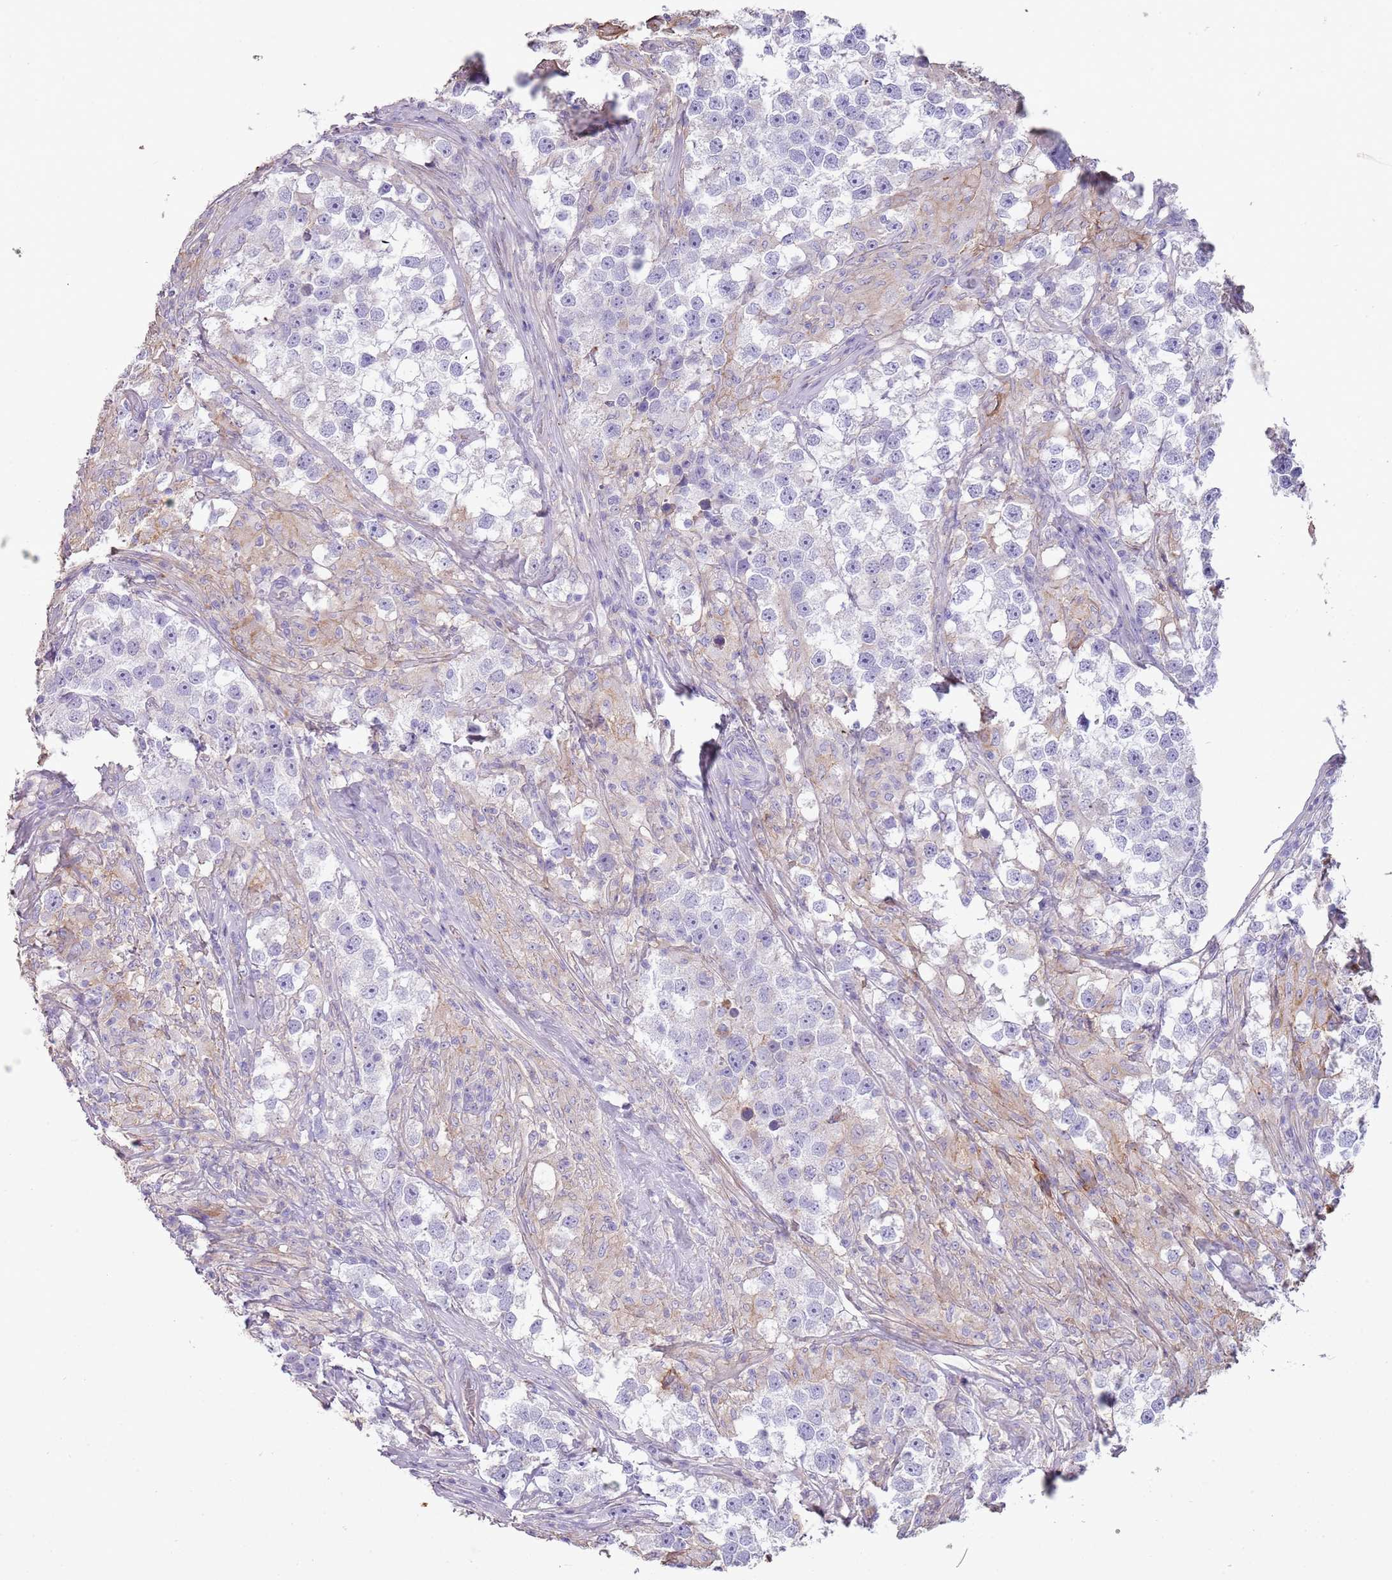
{"staining": {"intensity": "negative", "quantity": "none", "location": "none"}, "tissue": "testis cancer", "cell_type": "Tumor cells", "image_type": "cancer", "snomed": [{"axis": "morphology", "description": "Seminoma, NOS"}, {"axis": "topography", "description": "Testis"}], "caption": "Immunohistochemistry (IHC) image of human seminoma (testis) stained for a protein (brown), which shows no staining in tumor cells. The staining was performed using DAB to visualize the protein expression in brown, while the nuclei were stained in blue with hematoxylin (Magnification: 20x).", "gene": "NBPF3", "patient": {"sex": "male", "age": 46}}